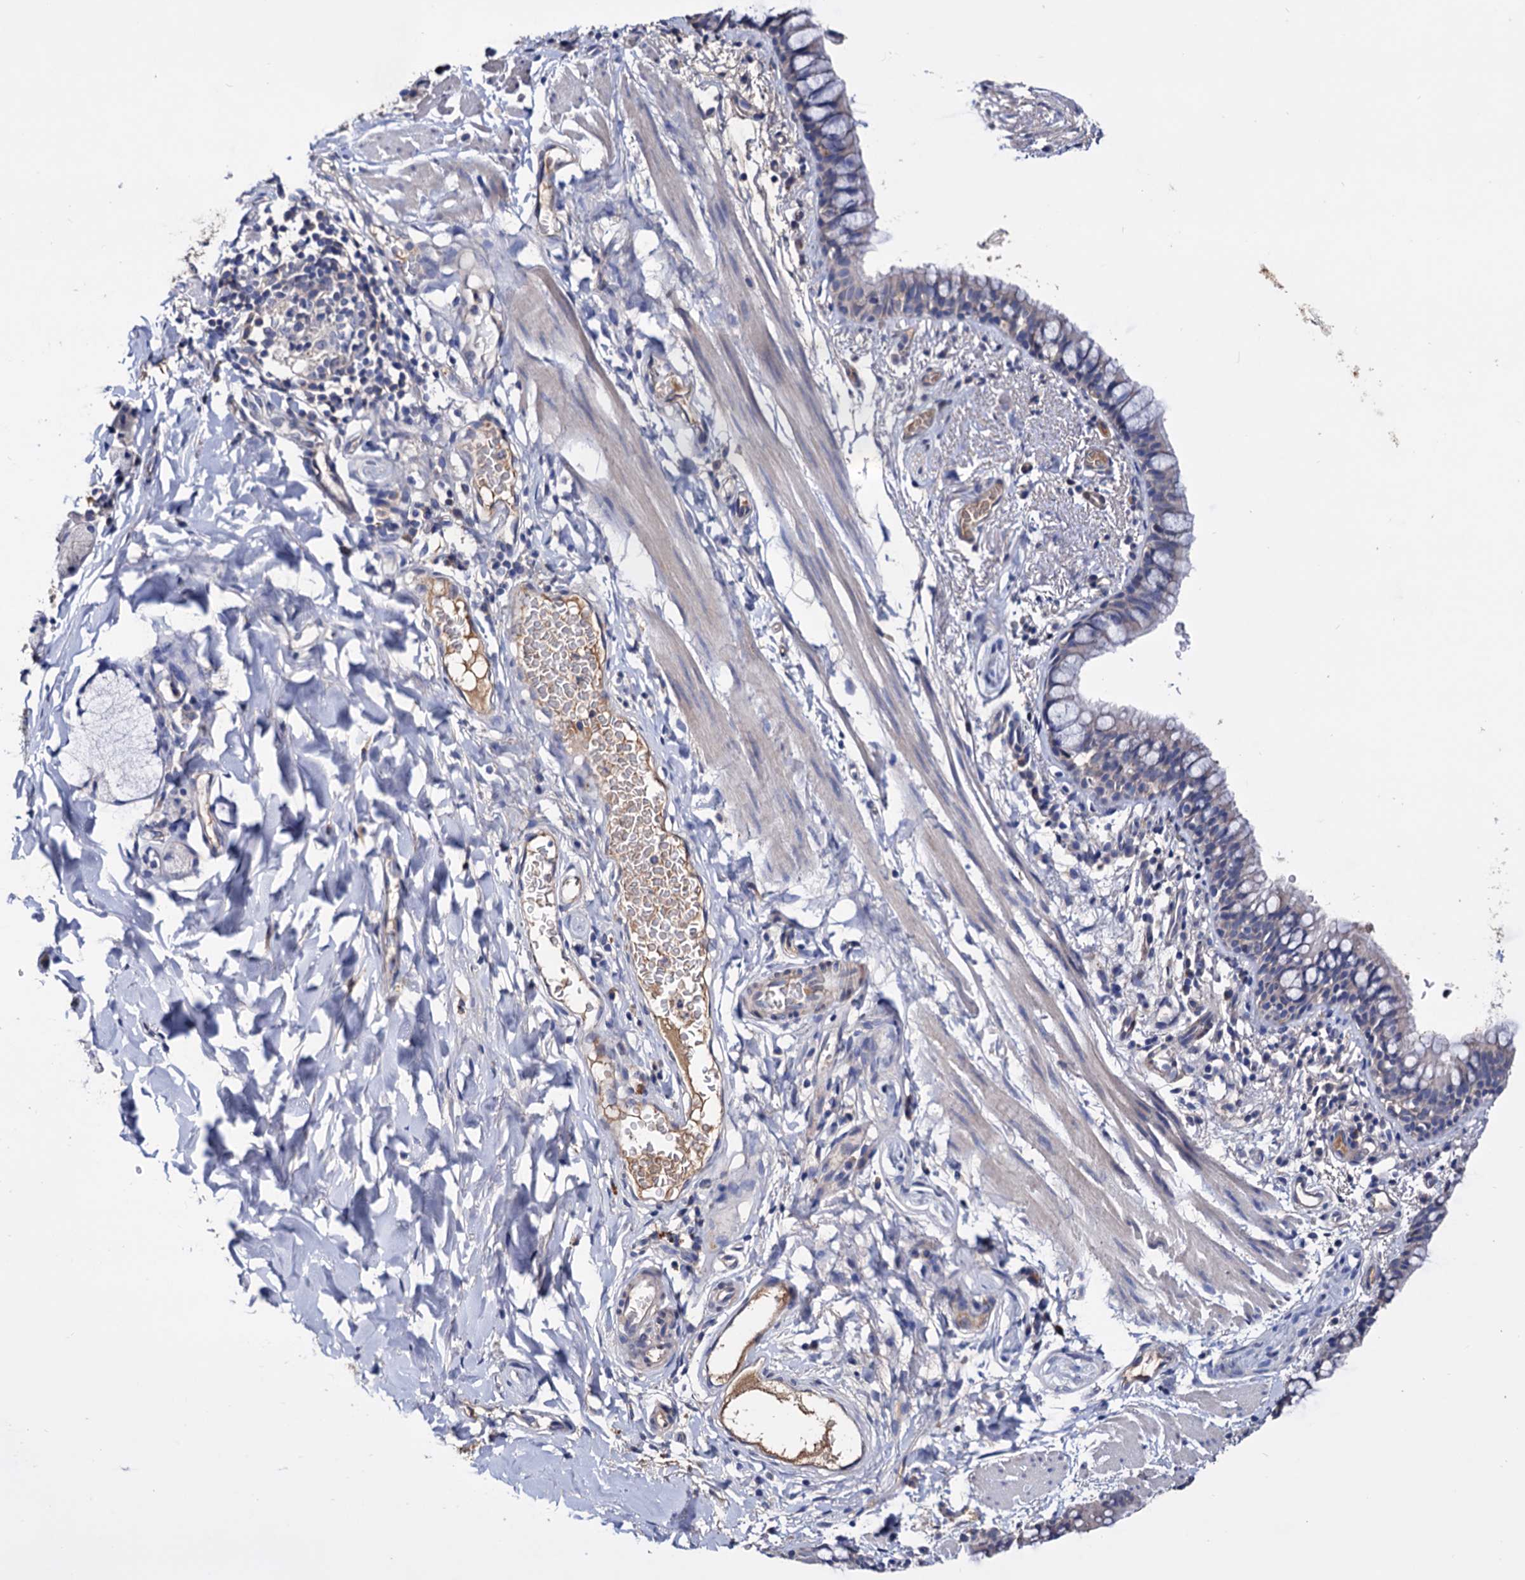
{"staining": {"intensity": "negative", "quantity": "none", "location": "none"}, "tissue": "bronchus", "cell_type": "Respiratory epithelial cells", "image_type": "normal", "snomed": [{"axis": "morphology", "description": "Normal tissue, NOS"}, {"axis": "topography", "description": "Cartilage tissue"}, {"axis": "topography", "description": "Bronchus"}], "caption": "This is an IHC photomicrograph of normal bronchus. There is no staining in respiratory epithelial cells.", "gene": "NPAS4", "patient": {"sex": "female", "age": 36}}